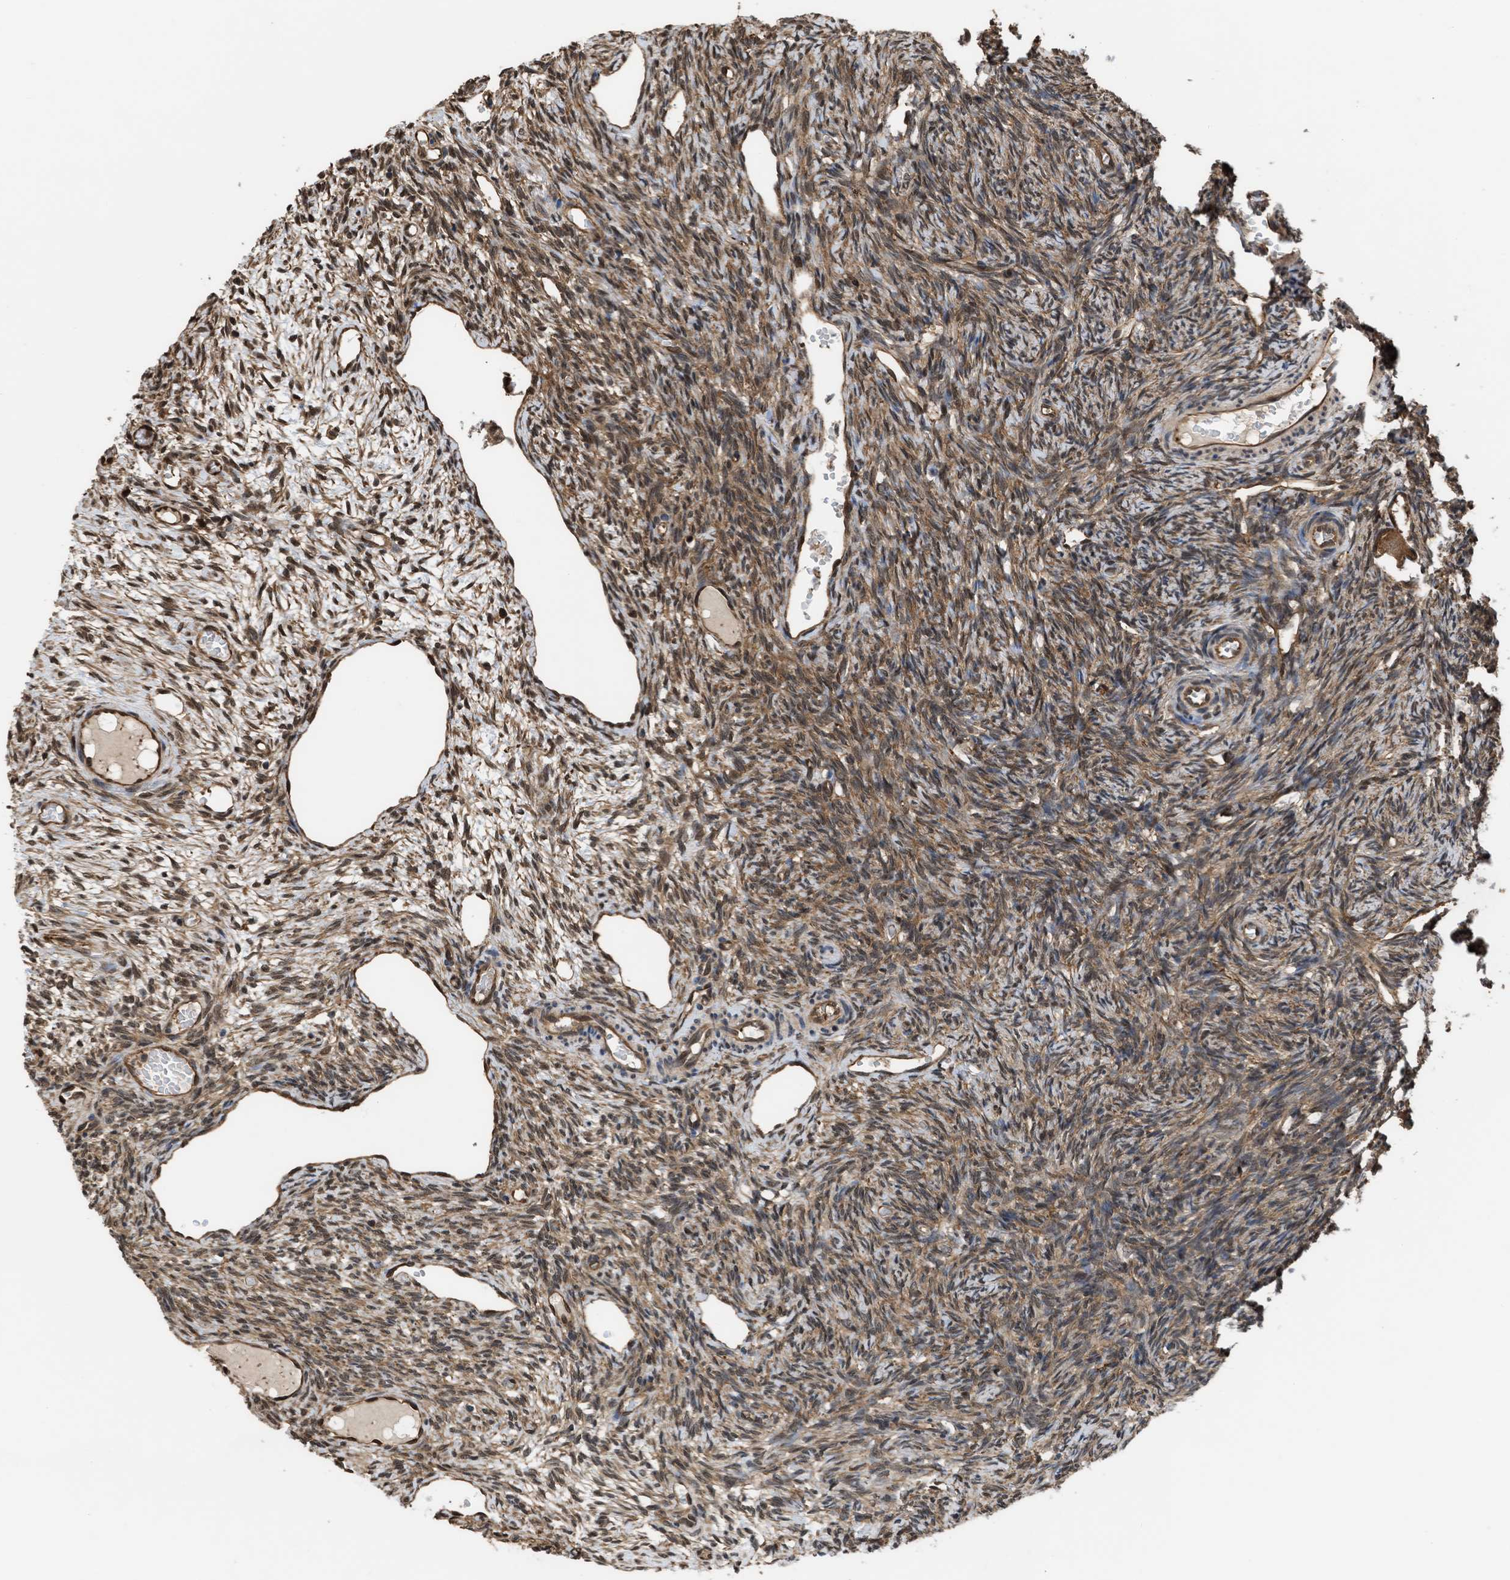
{"staining": {"intensity": "moderate", "quantity": ">75%", "location": "cytoplasmic/membranous,nuclear"}, "tissue": "ovary", "cell_type": "Ovarian stroma cells", "image_type": "normal", "snomed": [{"axis": "morphology", "description": "Normal tissue, NOS"}, {"axis": "topography", "description": "Ovary"}], "caption": "The image exhibits immunohistochemical staining of unremarkable ovary. There is moderate cytoplasmic/membranous,nuclear expression is seen in approximately >75% of ovarian stroma cells.", "gene": "YWHAG", "patient": {"sex": "female", "age": 27}}